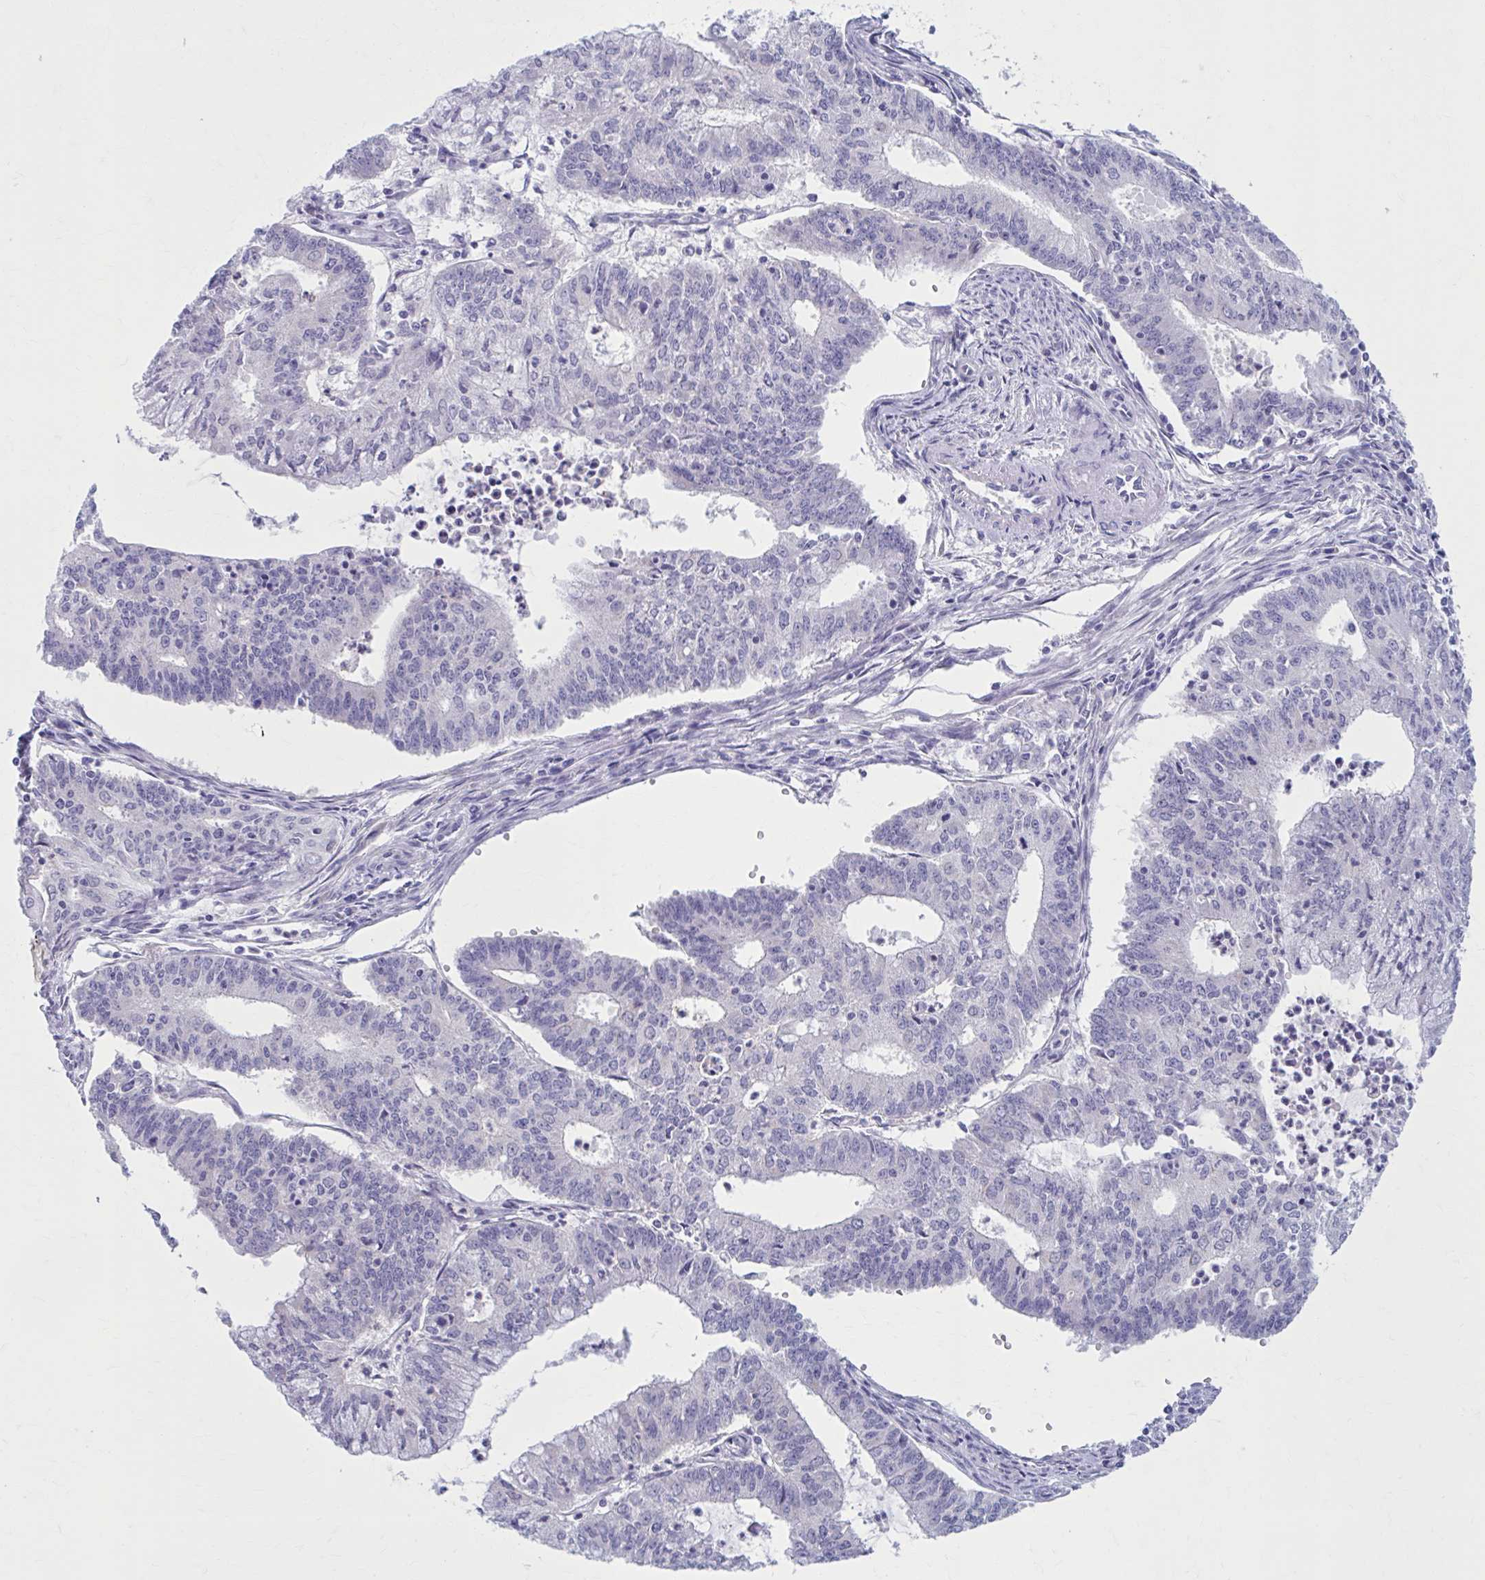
{"staining": {"intensity": "negative", "quantity": "none", "location": "none"}, "tissue": "endometrial cancer", "cell_type": "Tumor cells", "image_type": "cancer", "snomed": [{"axis": "morphology", "description": "Adenocarcinoma, NOS"}, {"axis": "topography", "description": "Endometrium"}], "caption": "High power microscopy image of an IHC histopathology image of adenocarcinoma (endometrial), revealing no significant staining in tumor cells. (IHC, brightfield microscopy, high magnification).", "gene": "CCDC105", "patient": {"sex": "female", "age": 61}}